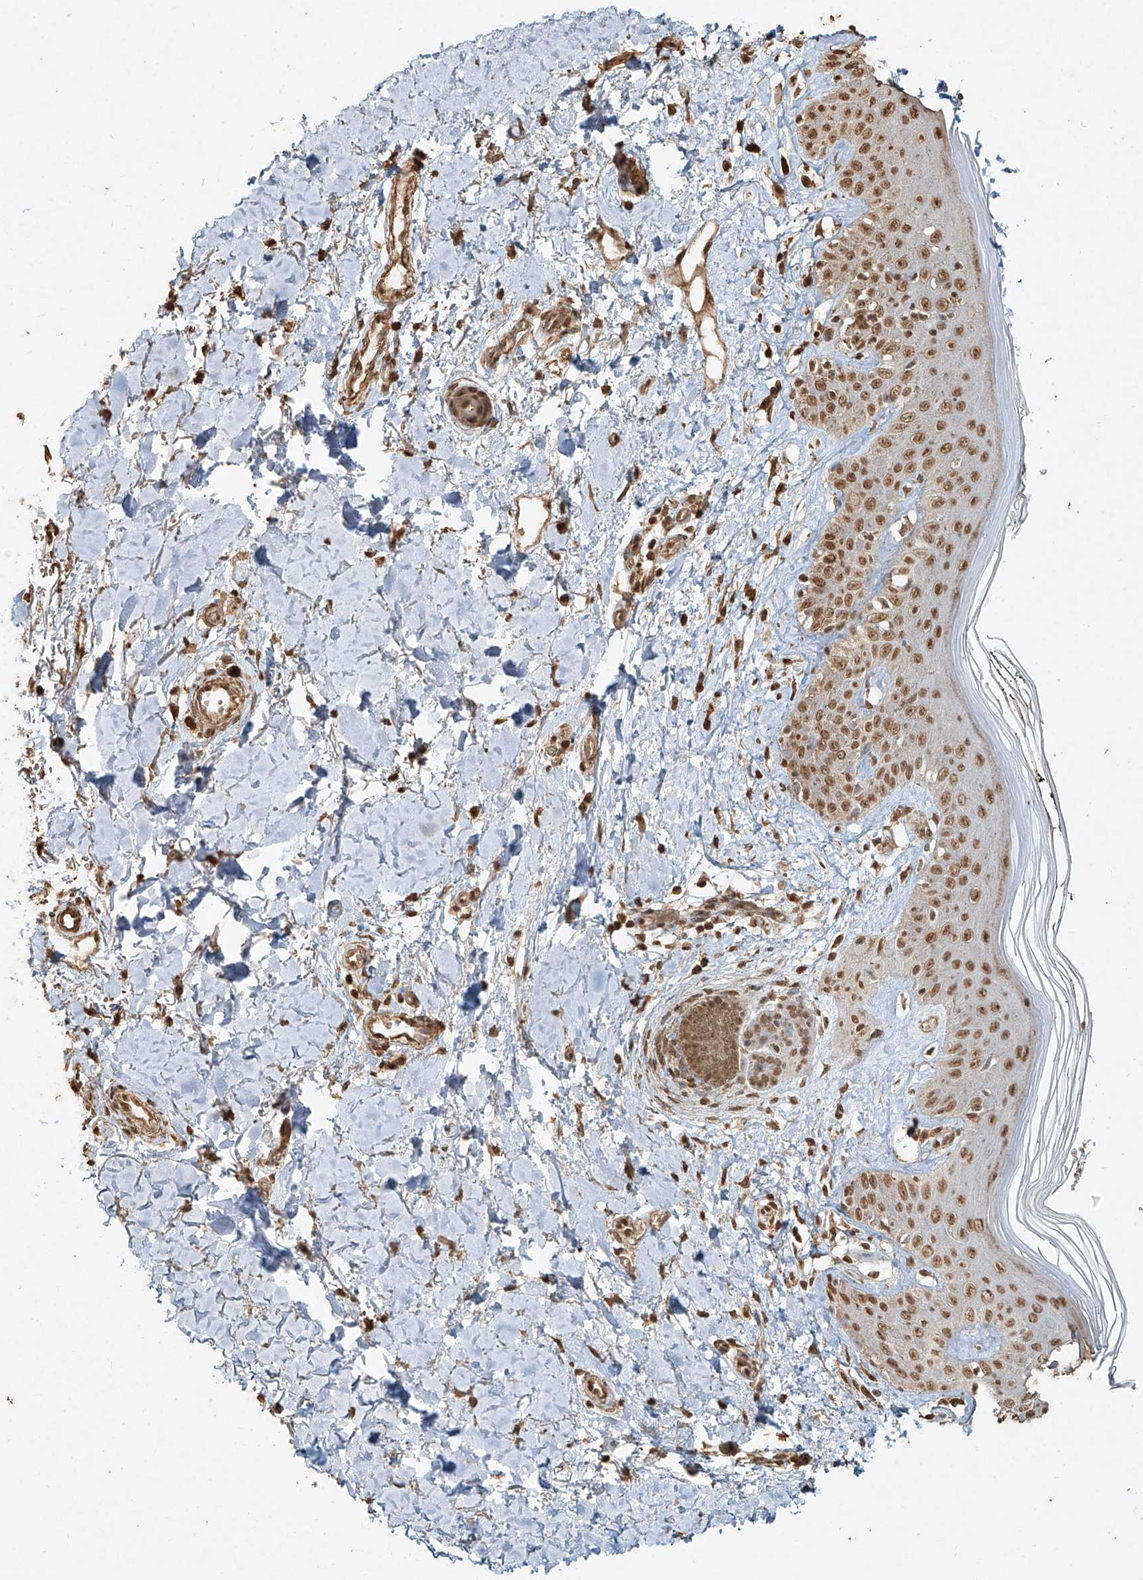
{"staining": {"intensity": "moderate", "quantity": ">75%", "location": "nuclear"}, "tissue": "skin", "cell_type": "Fibroblasts", "image_type": "normal", "snomed": [{"axis": "morphology", "description": "Normal tissue, NOS"}, {"axis": "topography", "description": "Skin"}], "caption": "This is a micrograph of immunohistochemistry (IHC) staining of normal skin, which shows moderate staining in the nuclear of fibroblasts.", "gene": "TIGAR", "patient": {"sex": "female", "age": 64}}